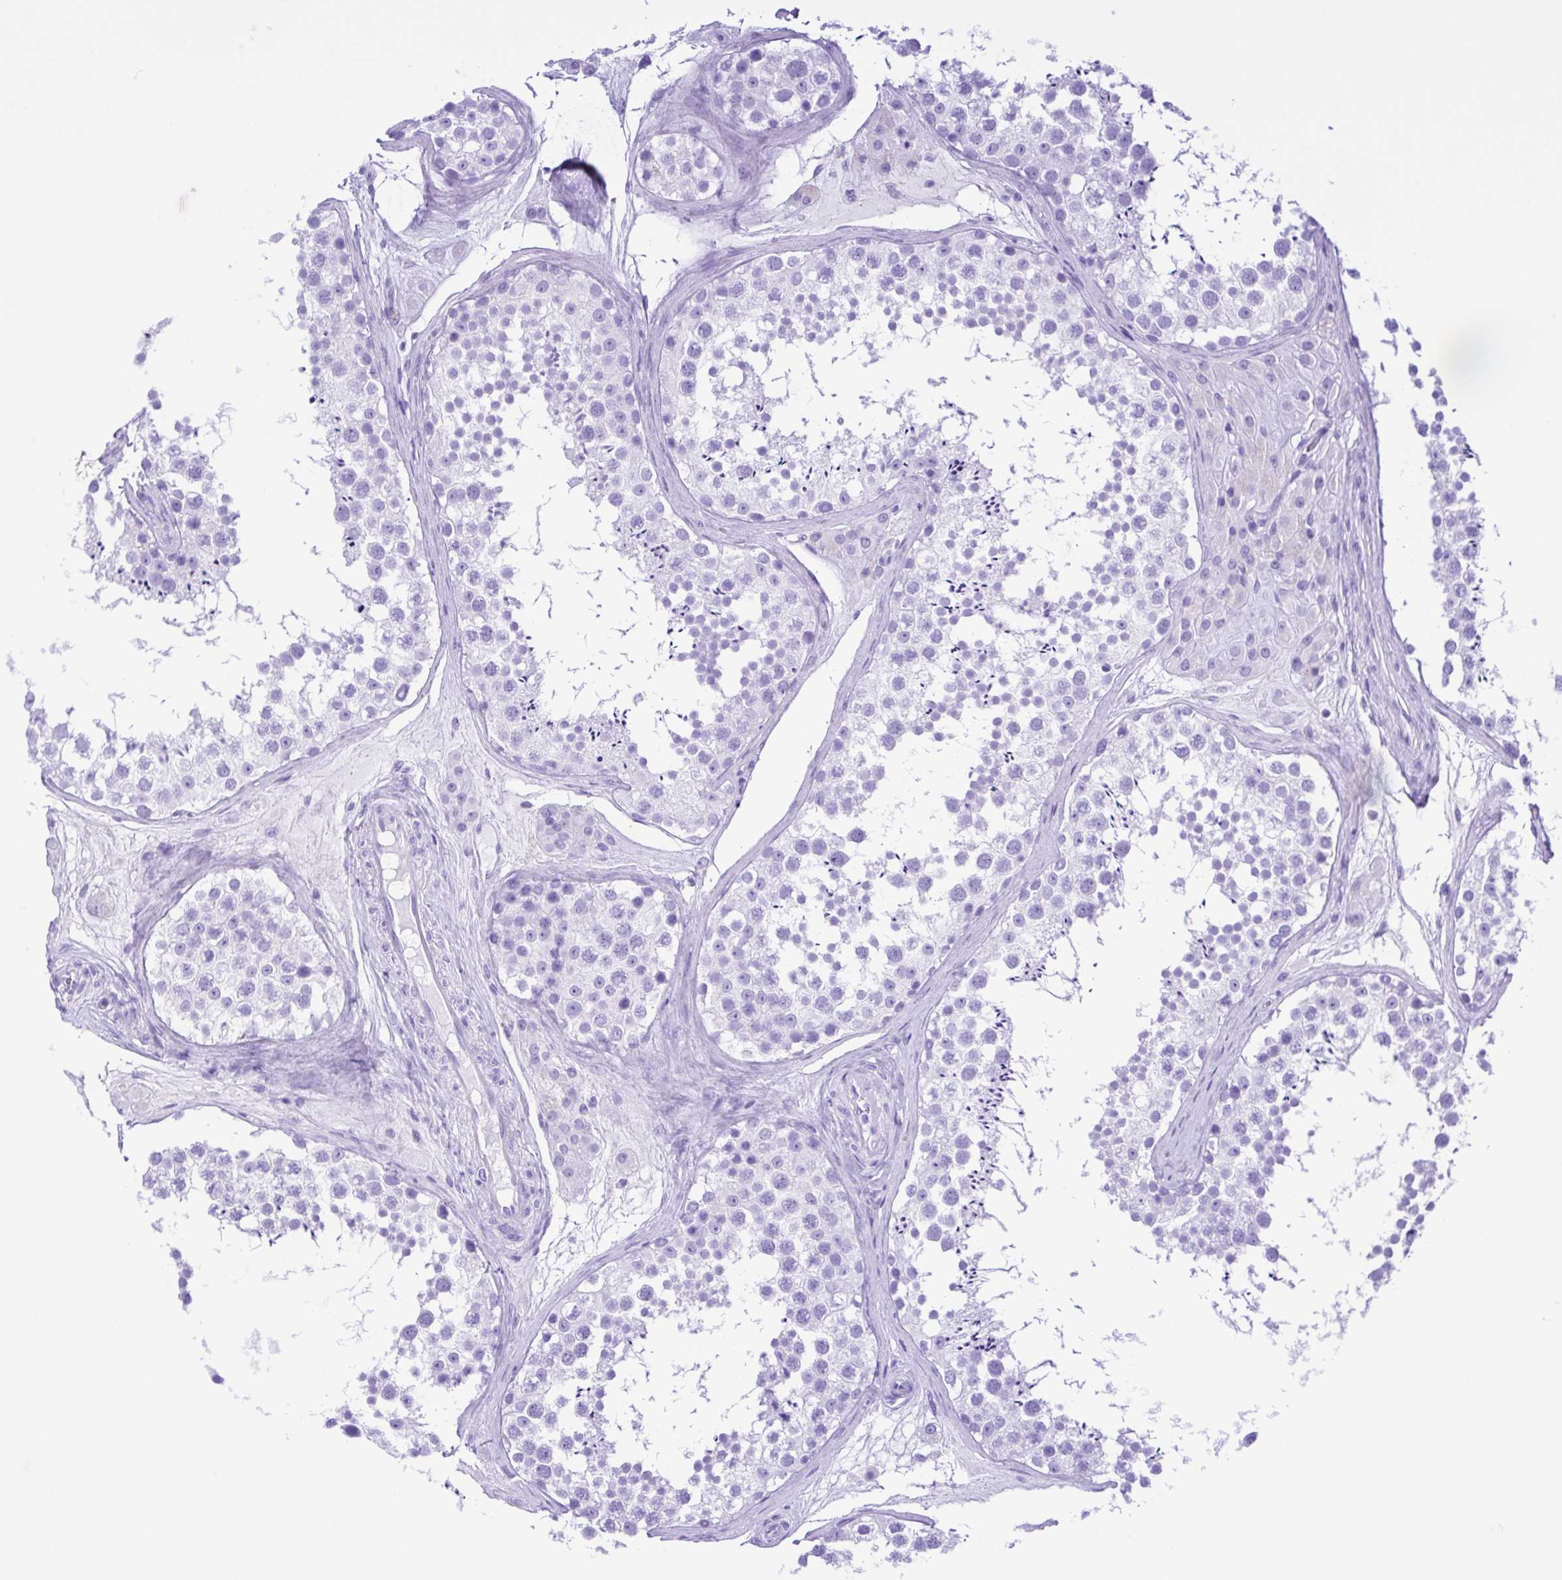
{"staining": {"intensity": "negative", "quantity": "none", "location": "none"}, "tissue": "testis", "cell_type": "Cells in seminiferous ducts", "image_type": "normal", "snomed": [{"axis": "morphology", "description": "Normal tissue, NOS"}, {"axis": "topography", "description": "Testis"}], "caption": "IHC image of benign human testis stained for a protein (brown), which reveals no expression in cells in seminiferous ducts.", "gene": "SYT1", "patient": {"sex": "male", "age": 41}}